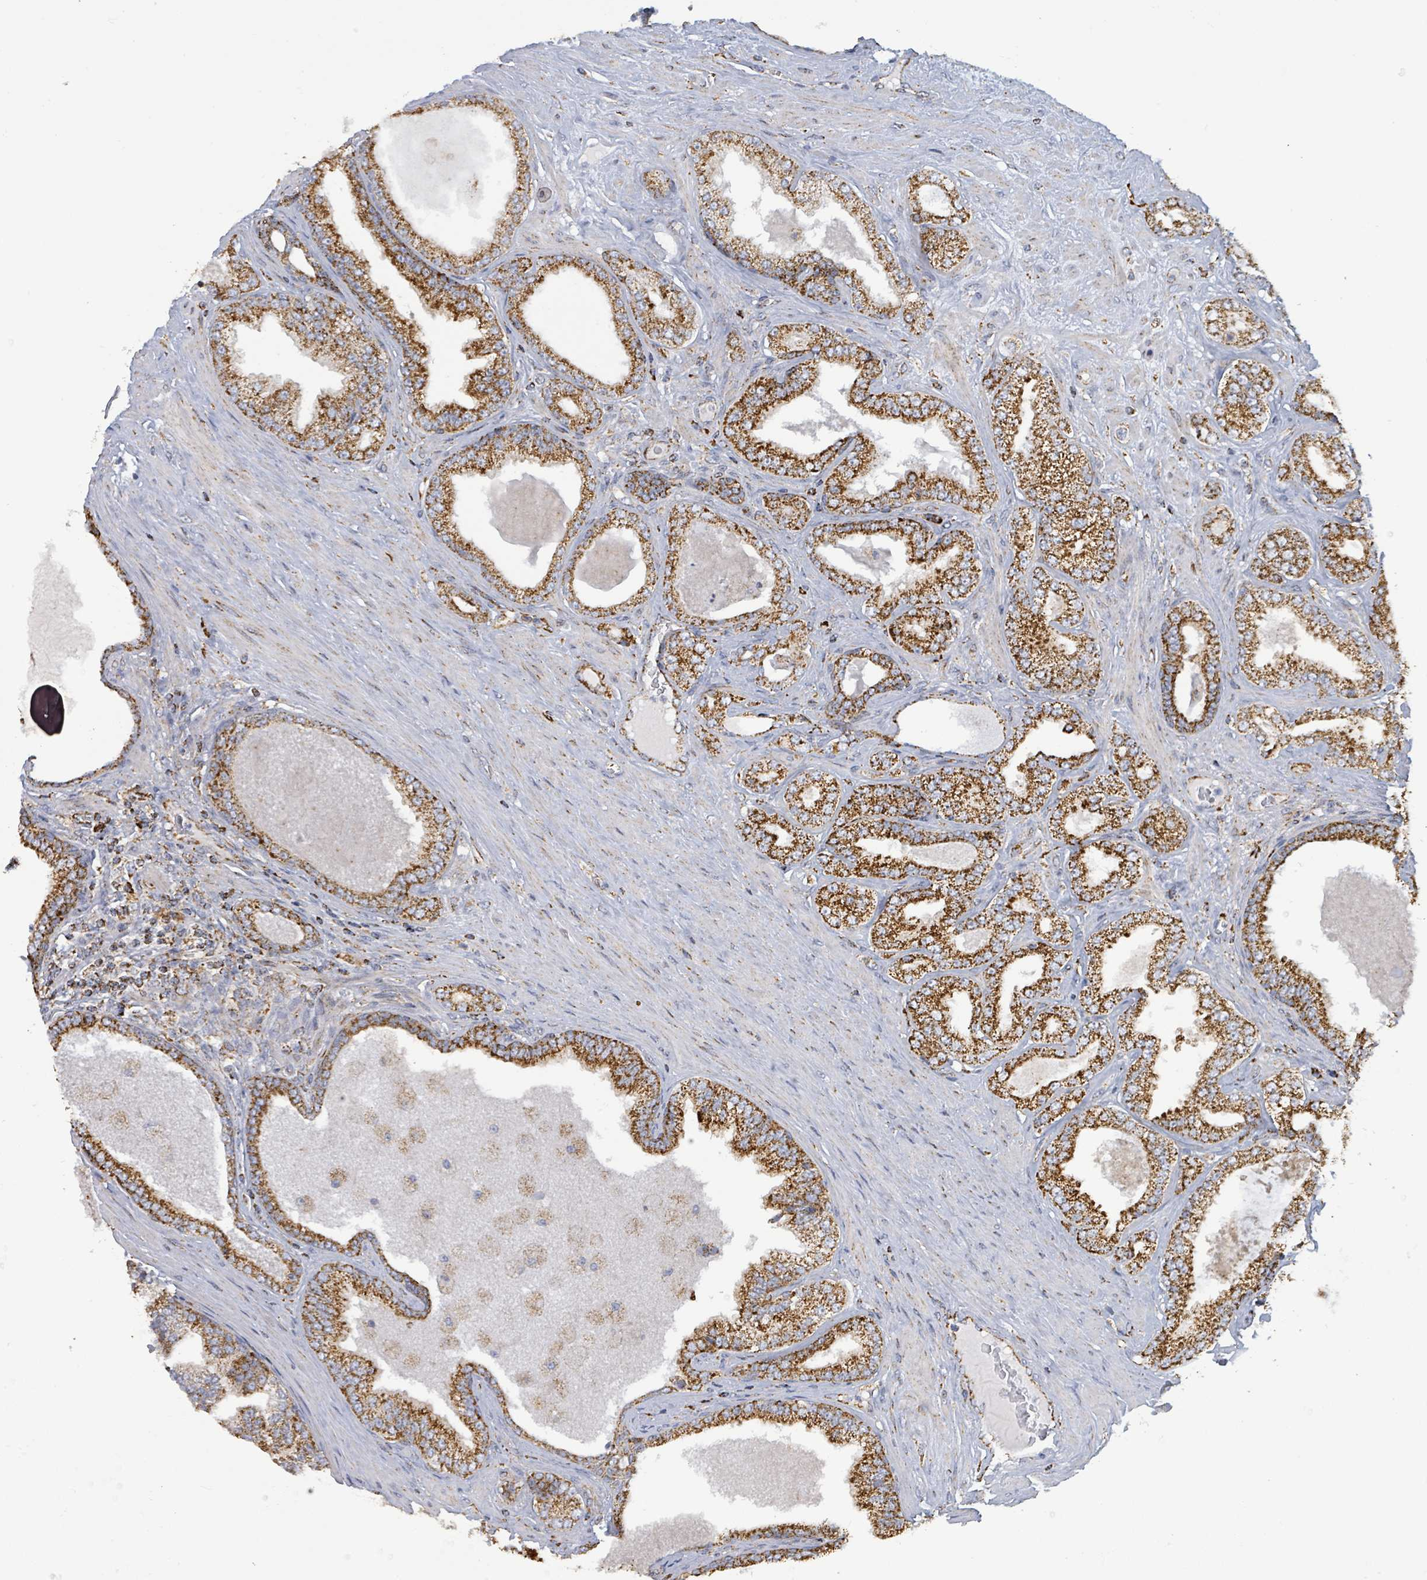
{"staining": {"intensity": "strong", "quantity": ">75%", "location": "cytoplasmic/membranous"}, "tissue": "prostate cancer", "cell_type": "Tumor cells", "image_type": "cancer", "snomed": [{"axis": "morphology", "description": "Adenocarcinoma, Low grade"}, {"axis": "topography", "description": "Prostate"}], "caption": "This image reveals immunohistochemistry (IHC) staining of human prostate cancer, with high strong cytoplasmic/membranous staining in about >75% of tumor cells.", "gene": "SUCLG2", "patient": {"sex": "male", "age": 63}}